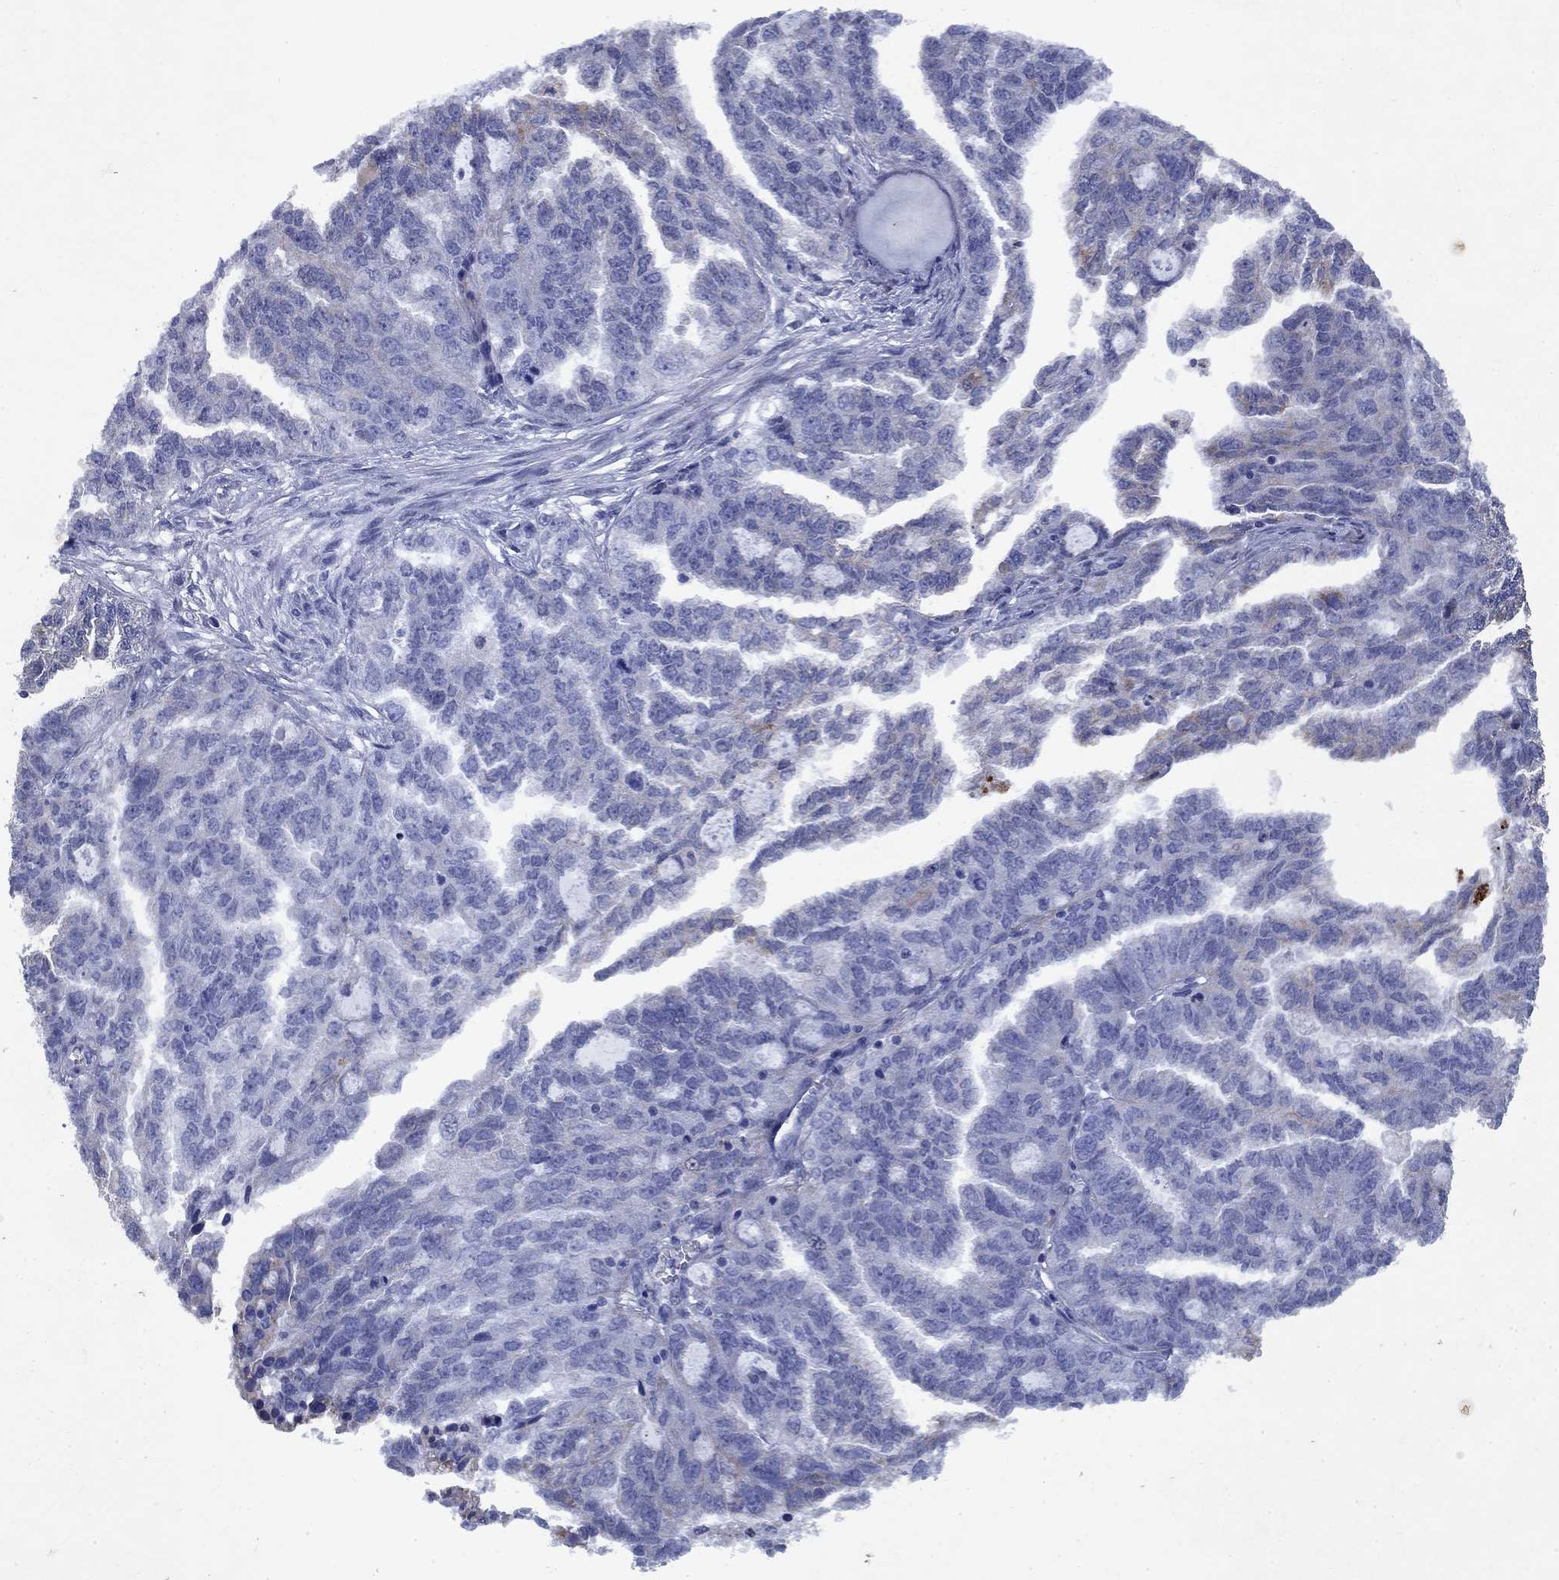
{"staining": {"intensity": "negative", "quantity": "none", "location": "none"}, "tissue": "ovarian cancer", "cell_type": "Tumor cells", "image_type": "cancer", "snomed": [{"axis": "morphology", "description": "Cystadenocarcinoma, serous, NOS"}, {"axis": "topography", "description": "Ovary"}], "caption": "Immunohistochemistry (IHC) of human ovarian cancer exhibits no staining in tumor cells.", "gene": "STAB2", "patient": {"sex": "female", "age": 51}}